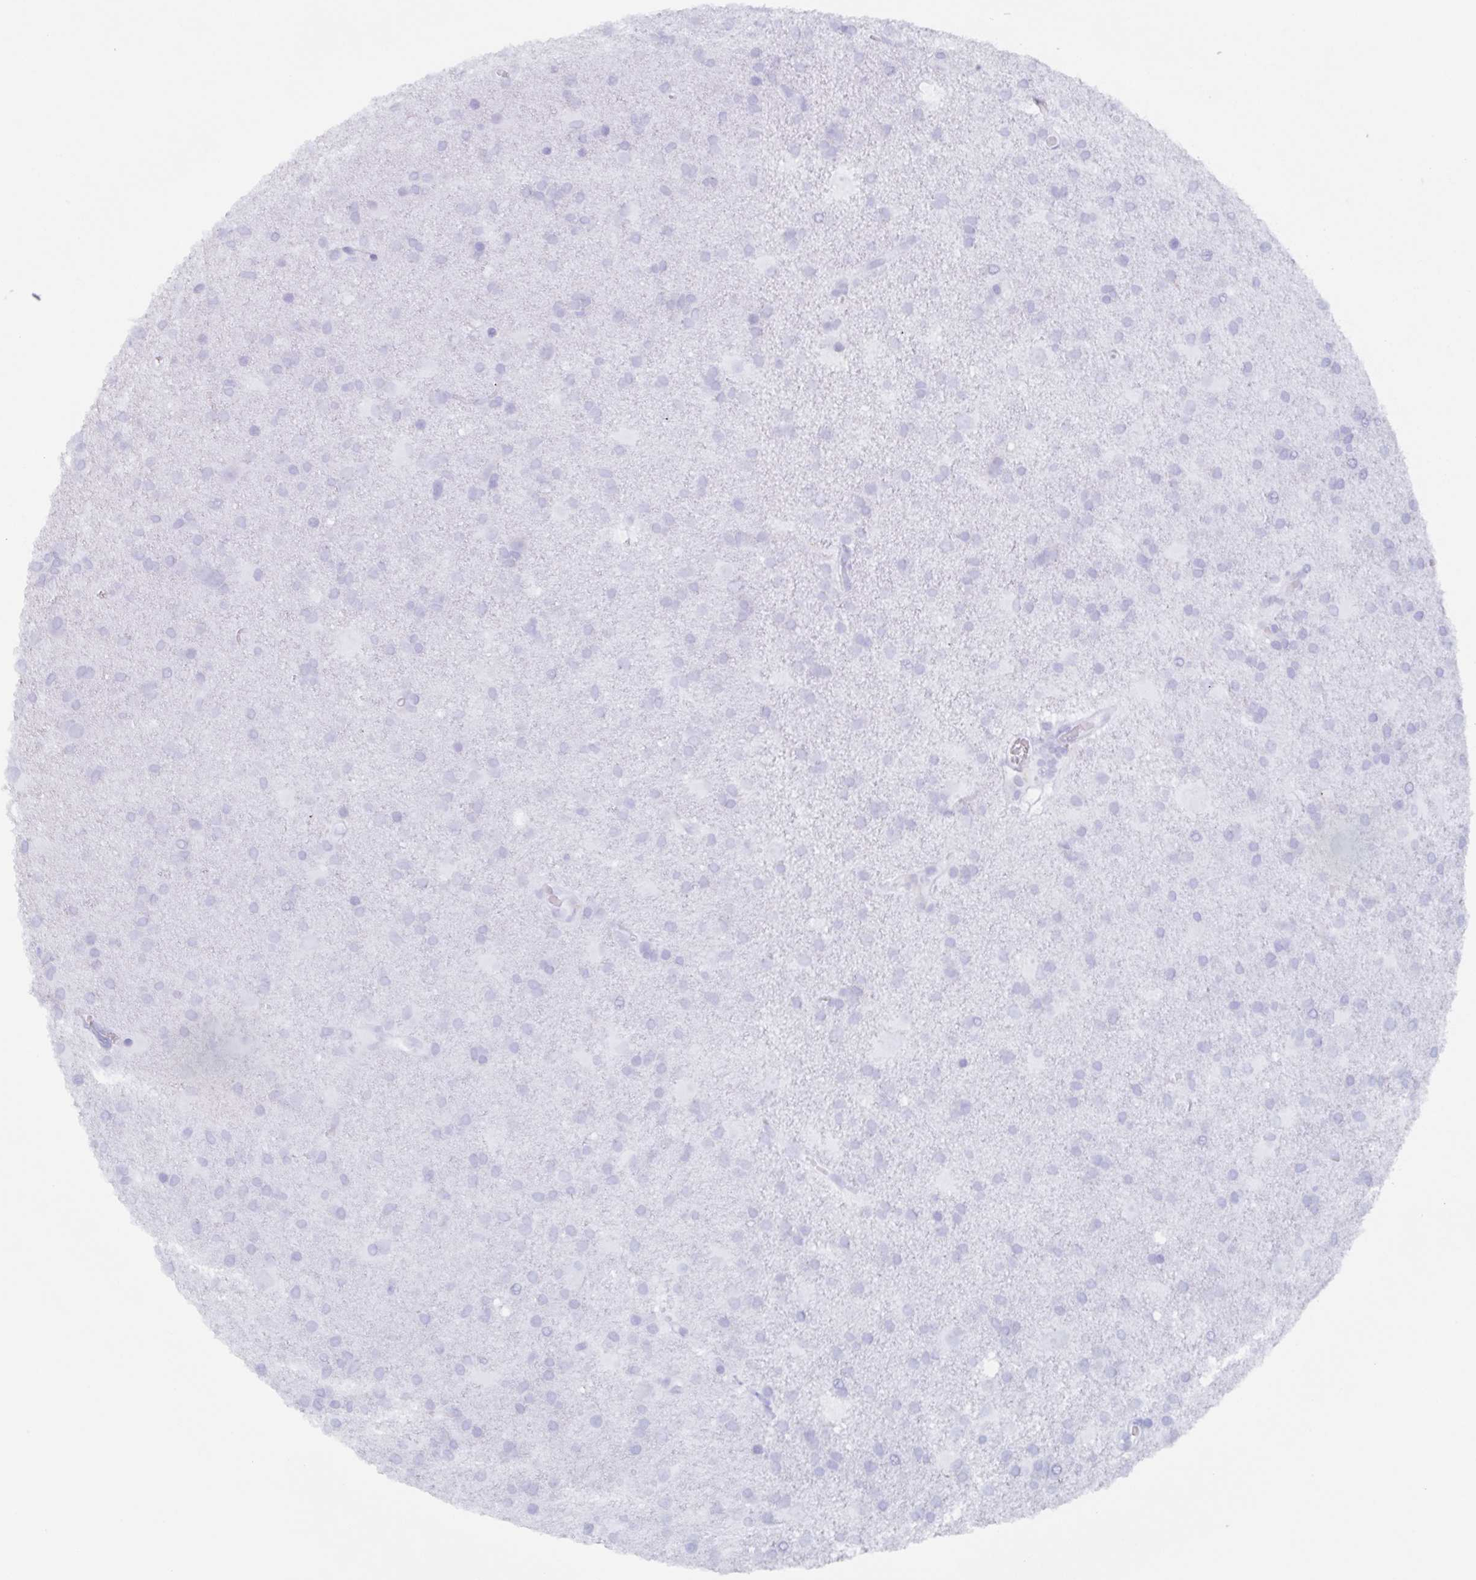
{"staining": {"intensity": "weak", "quantity": "<25%", "location": "nuclear"}, "tissue": "glioma", "cell_type": "Tumor cells", "image_type": "cancer", "snomed": [{"axis": "morphology", "description": "Glioma, malignant, Low grade"}, {"axis": "topography", "description": "Brain"}], "caption": "Immunohistochemistry image of neoplastic tissue: human glioma stained with DAB (3,3'-diaminobenzidine) displays no significant protein expression in tumor cells.", "gene": "POU2F3", "patient": {"sex": "male", "age": 66}}